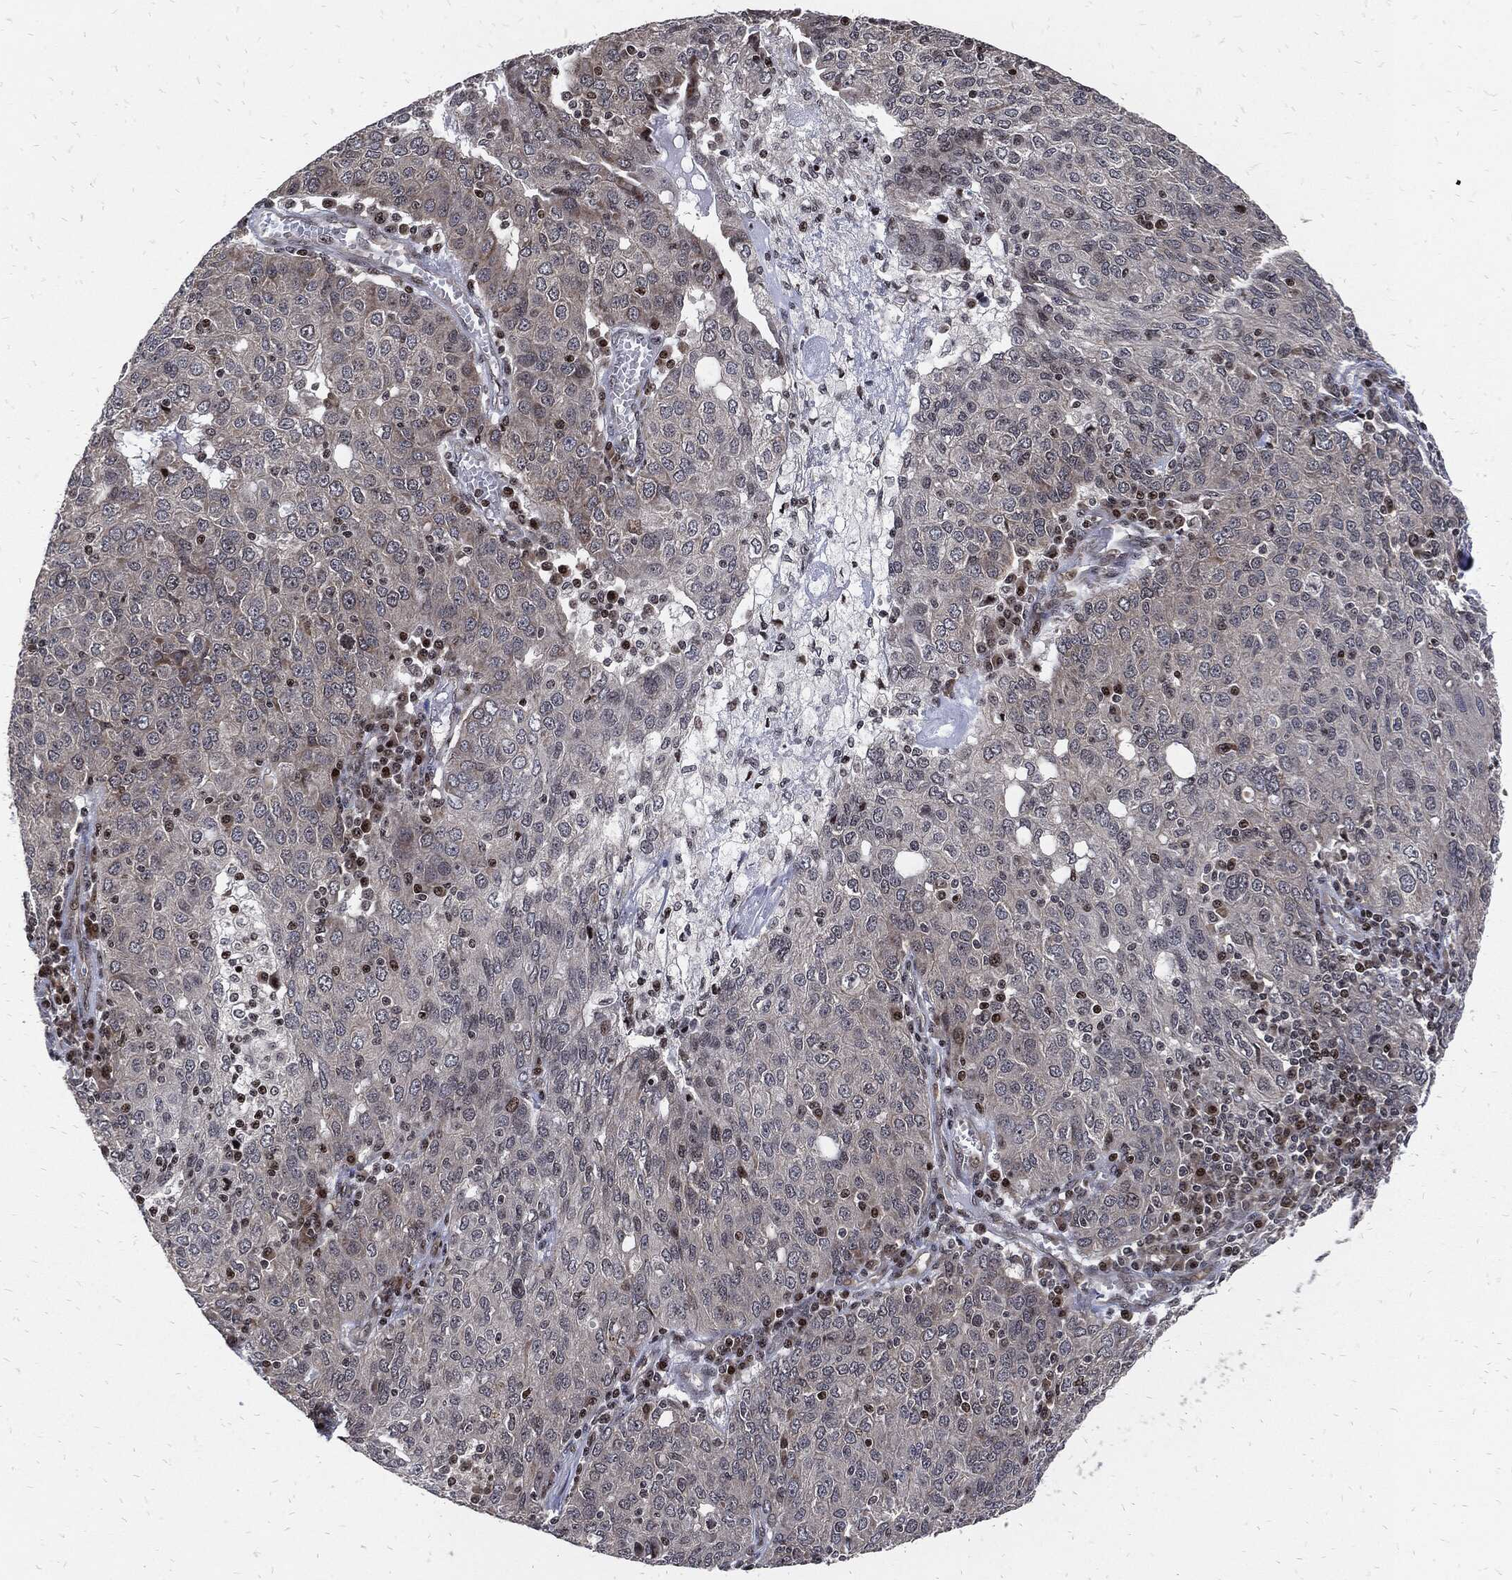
{"staining": {"intensity": "negative", "quantity": "none", "location": "none"}, "tissue": "ovarian cancer", "cell_type": "Tumor cells", "image_type": "cancer", "snomed": [{"axis": "morphology", "description": "Carcinoma, endometroid"}, {"axis": "topography", "description": "Ovary"}], "caption": "The photomicrograph displays no significant positivity in tumor cells of endometroid carcinoma (ovarian).", "gene": "ZNF775", "patient": {"sex": "female", "age": 50}}